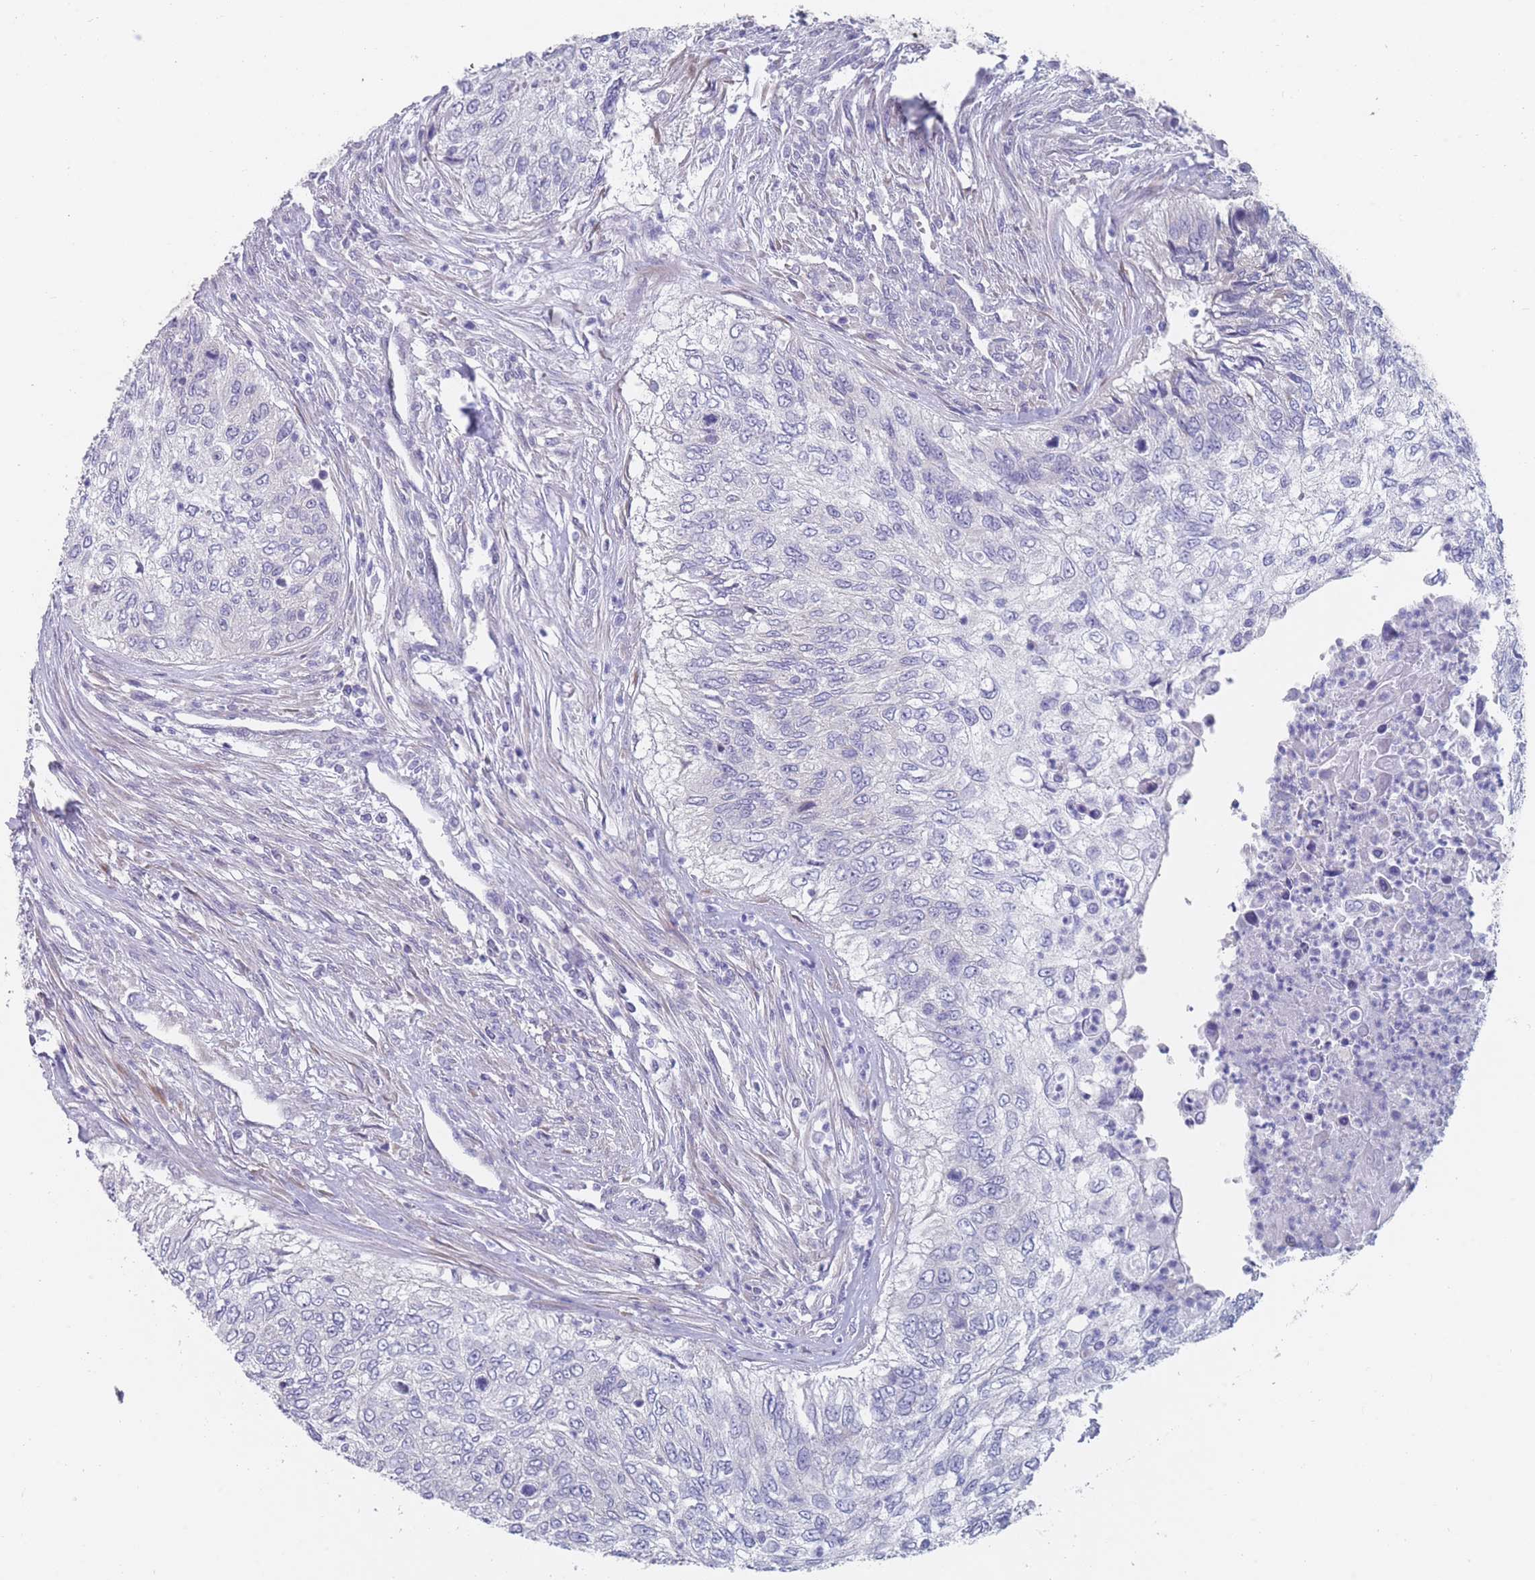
{"staining": {"intensity": "negative", "quantity": "none", "location": "none"}, "tissue": "urothelial cancer", "cell_type": "Tumor cells", "image_type": "cancer", "snomed": [{"axis": "morphology", "description": "Urothelial carcinoma, High grade"}, {"axis": "topography", "description": "Urinary bladder"}], "caption": "The immunohistochemistry micrograph has no significant staining in tumor cells of high-grade urothelial carcinoma tissue.", "gene": "PIGU", "patient": {"sex": "female", "age": 60}}